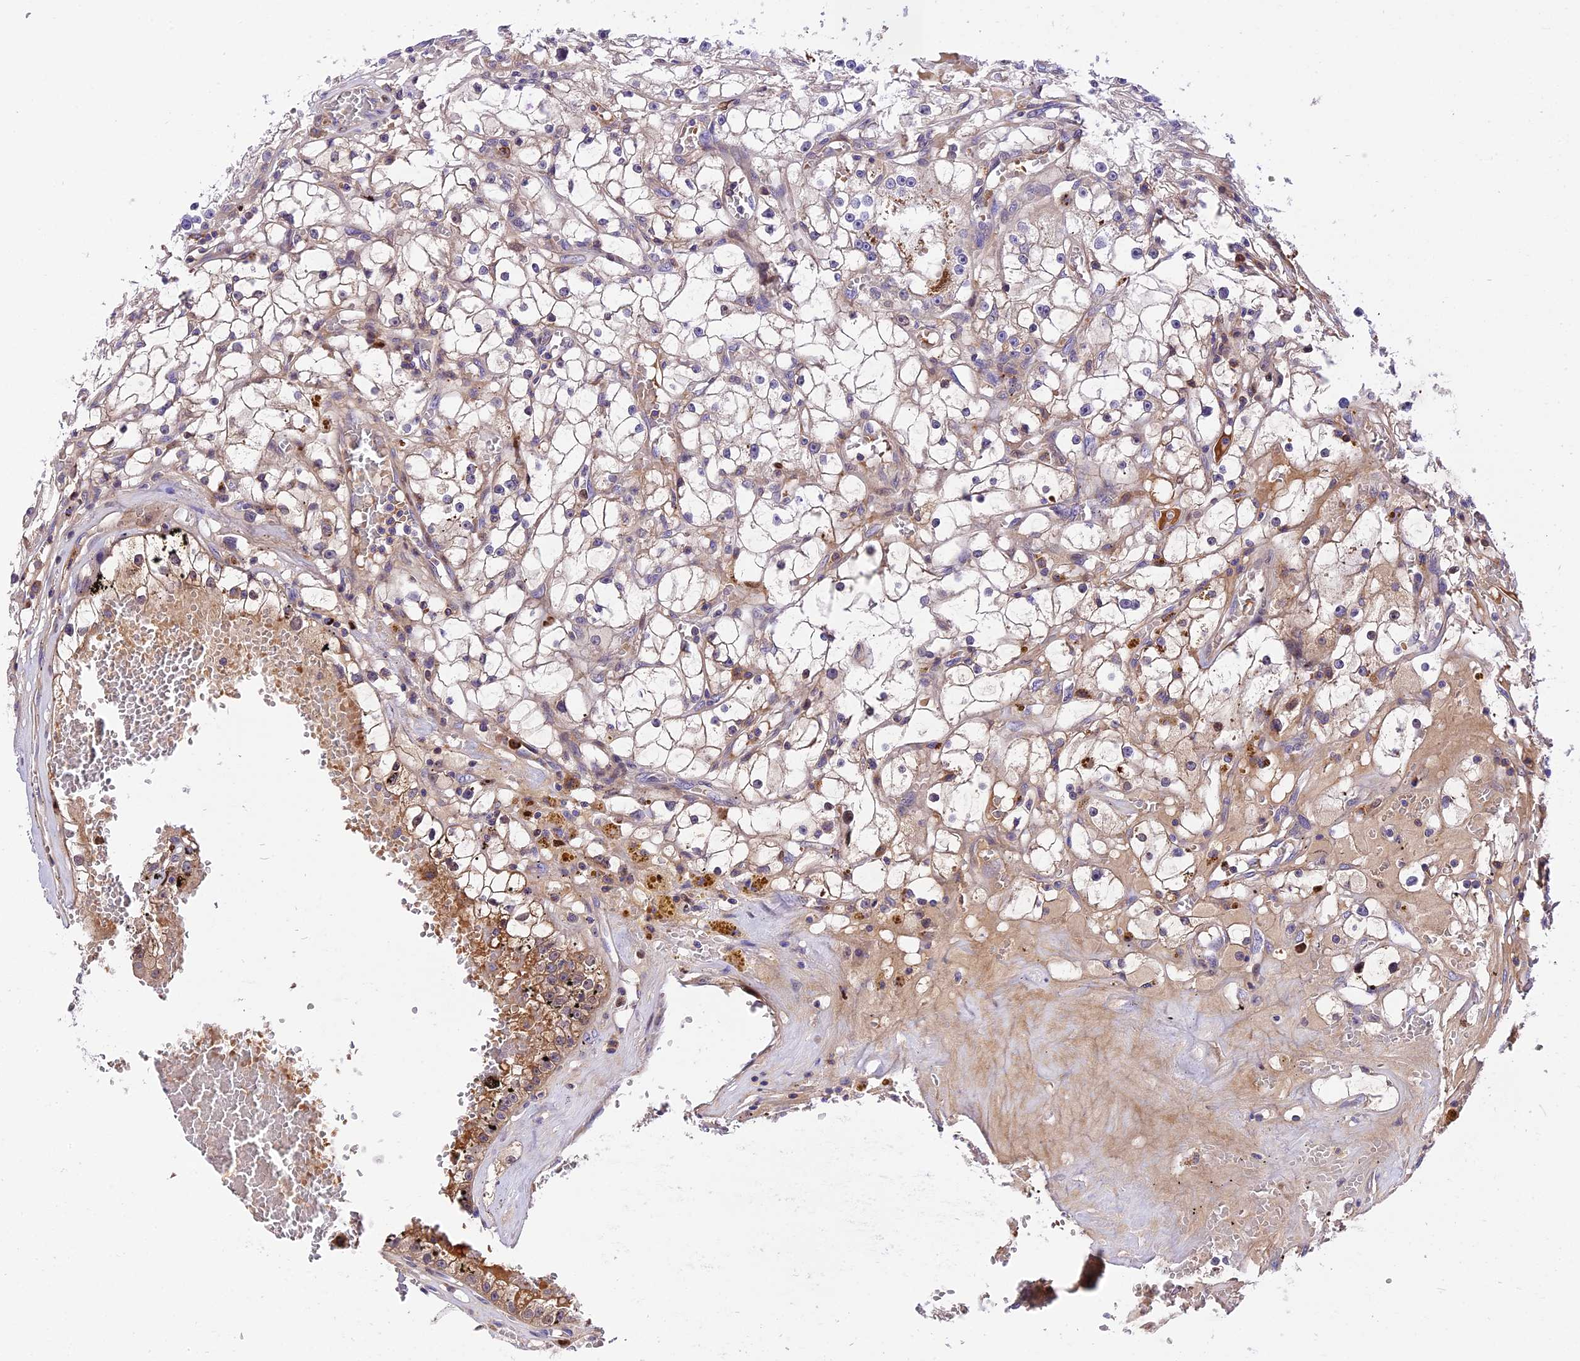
{"staining": {"intensity": "moderate", "quantity": "25%-75%", "location": "cytoplasmic/membranous"}, "tissue": "renal cancer", "cell_type": "Tumor cells", "image_type": "cancer", "snomed": [{"axis": "morphology", "description": "Adenocarcinoma, NOS"}, {"axis": "topography", "description": "Kidney"}], "caption": "A micrograph showing moderate cytoplasmic/membranous positivity in approximately 25%-75% of tumor cells in renal cancer, as visualized by brown immunohistochemical staining.", "gene": "MAP3K7CL", "patient": {"sex": "male", "age": 56}}